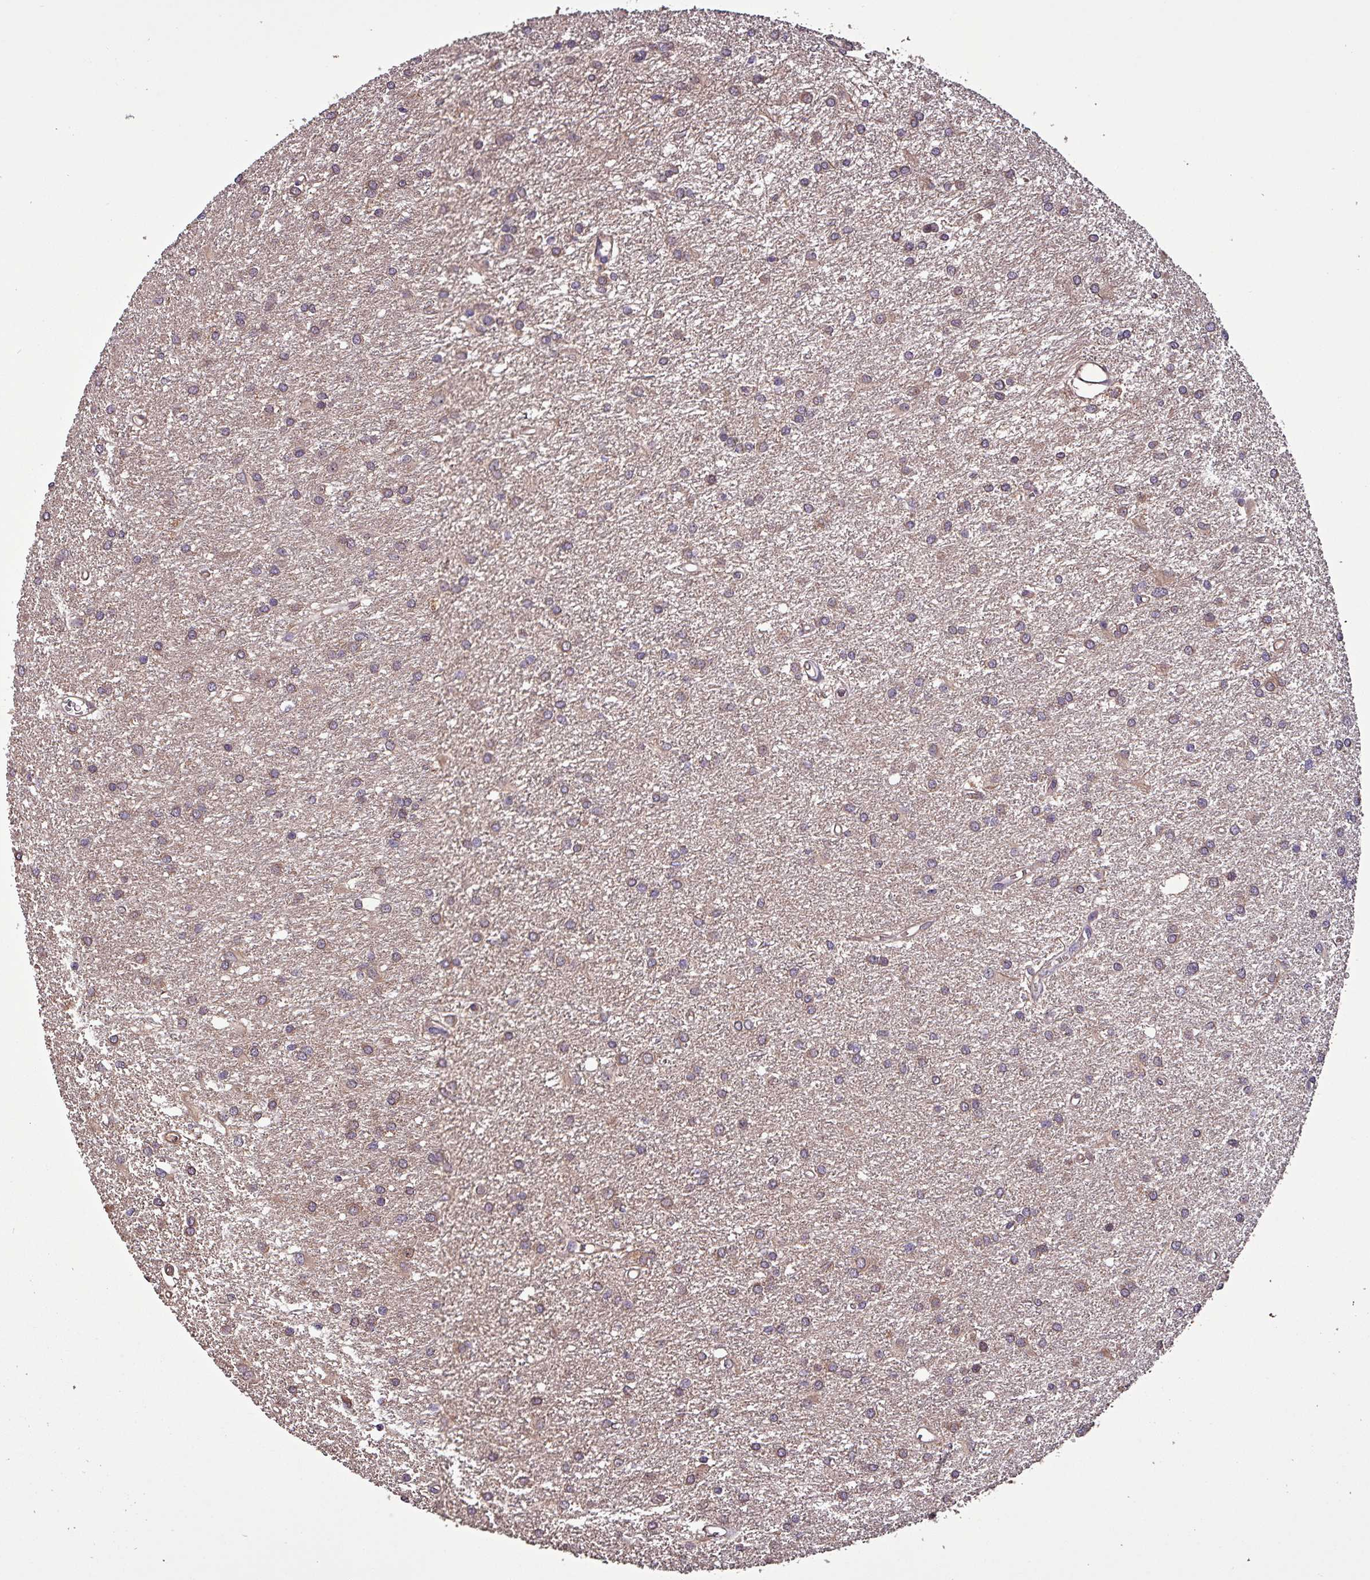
{"staining": {"intensity": "weak", "quantity": ">75%", "location": "cytoplasmic/membranous"}, "tissue": "glioma", "cell_type": "Tumor cells", "image_type": "cancer", "snomed": [{"axis": "morphology", "description": "Glioma, malignant, High grade"}, {"axis": "topography", "description": "Brain"}], "caption": "Immunohistochemical staining of glioma displays low levels of weak cytoplasmic/membranous protein expression in approximately >75% of tumor cells. Using DAB (brown) and hematoxylin (blue) stains, captured at high magnification using brightfield microscopy.", "gene": "PAFAH1B2", "patient": {"sex": "female", "age": 50}}